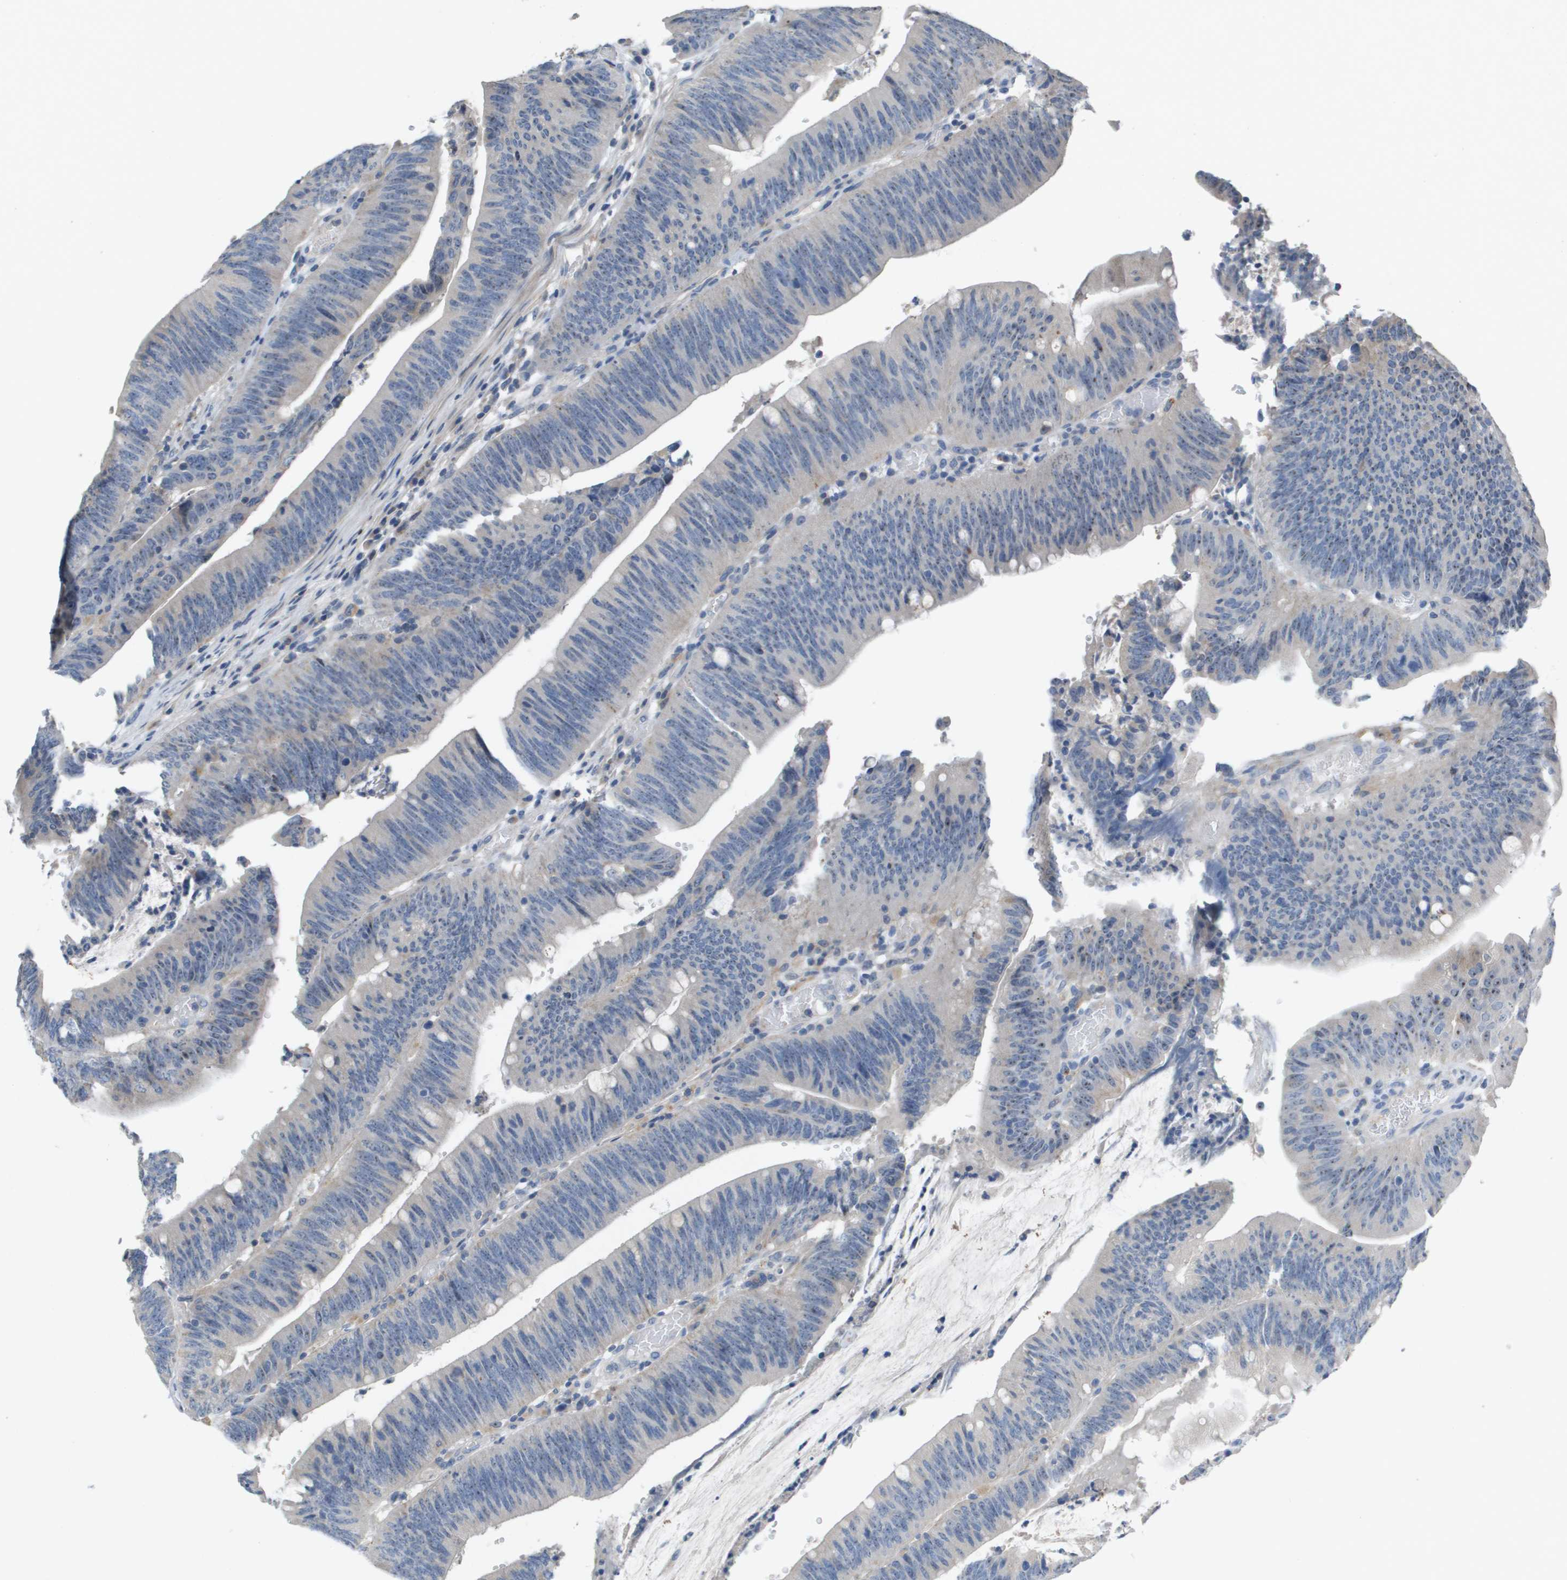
{"staining": {"intensity": "weak", "quantity": "<25%", "location": "nuclear"}, "tissue": "colorectal cancer", "cell_type": "Tumor cells", "image_type": "cancer", "snomed": [{"axis": "morphology", "description": "Normal tissue, NOS"}, {"axis": "morphology", "description": "Adenocarcinoma, NOS"}, {"axis": "topography", "description": "Rectum"}], "caption": "A high-resolution photomicrograph shows immunohistochemistry (IHC) staining of colorectal adenocarcinoma, which reveals no significant expression in tumor cells.", "gene": "B3GNT5", "patient": {"sex": "female", "age": 66}}